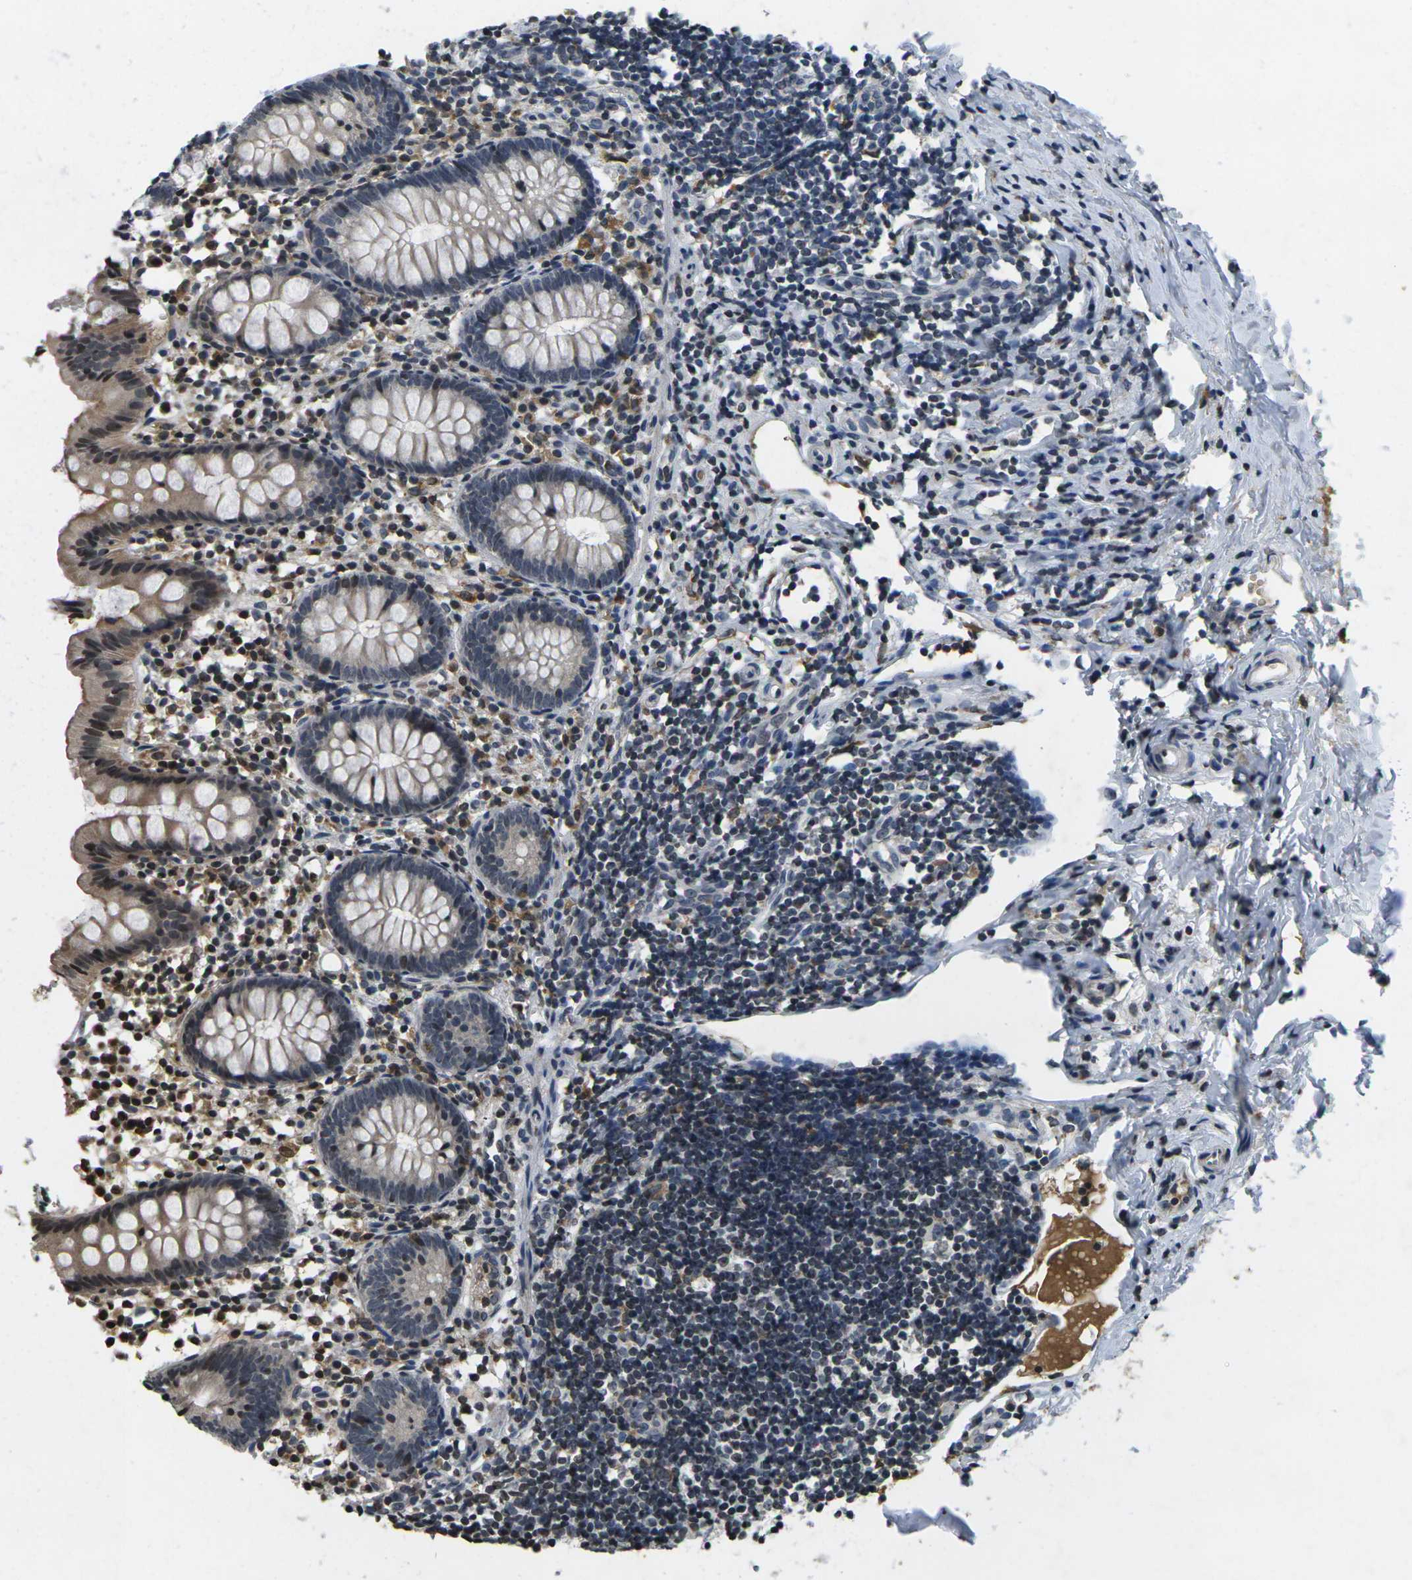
{"staining": {"intensity": "moderate", "quantity": "25%-75%", "location": "cytoplasmic/membranous"}, "tissue": "appendix", "cell_type": "Glandular cells", "image_type": "normal", "snomed": [{"axis": "morphology", "description": "Normal tissue, NOS"}, {"axis": "topography", "description": "Appendix"}], "caption": "Appendix stained with a brown dye displays moderate cytoplasmic/membranous positive expression in approximately 25%-75% of glandular cells.", "gene": "C1QC", "patient": {"sex": "female", "age": 20}}